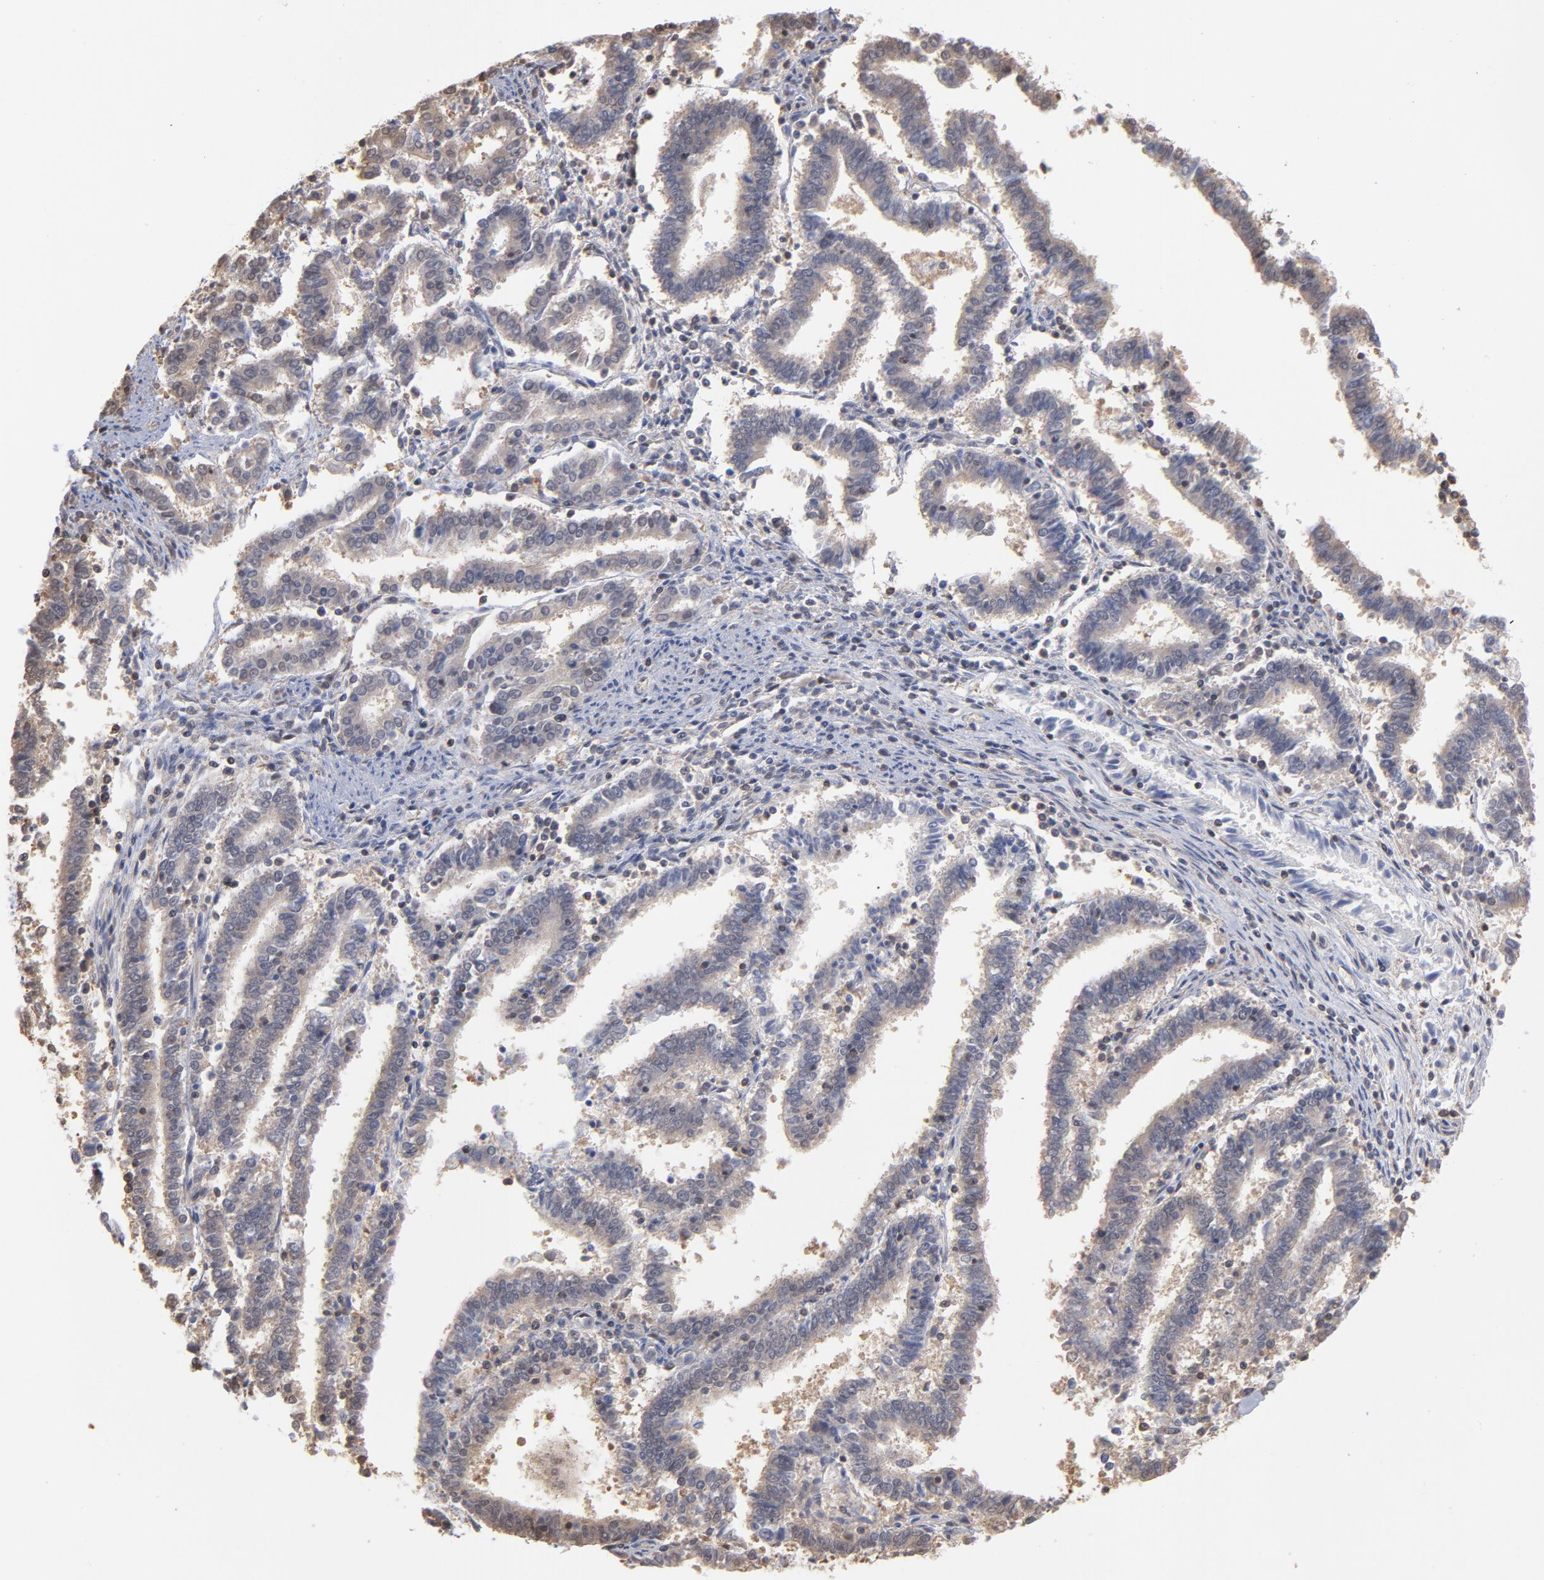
{"staining": {"intensity": "moderate", "quantity": ">75%", "location": "cytoplasmic/membranous"}, "tissue": "endometrial cancer", "cell_type": "Tumor cells", "image_type": "cancer", "snomed": [{"axis": "morphology", "description": "Adenocarcinoma, NOS"}, {"axis": "topography", "description": "Uterus"}], "caption": "IHC (DAB) staining of adenocarcinoma (endometrial) shows moderate cytoplasmic/membranous protein positivity in about >75% of tumor cells.", "gene": "MAP2K2", "patient": {"sex": "female", "age": 83}}